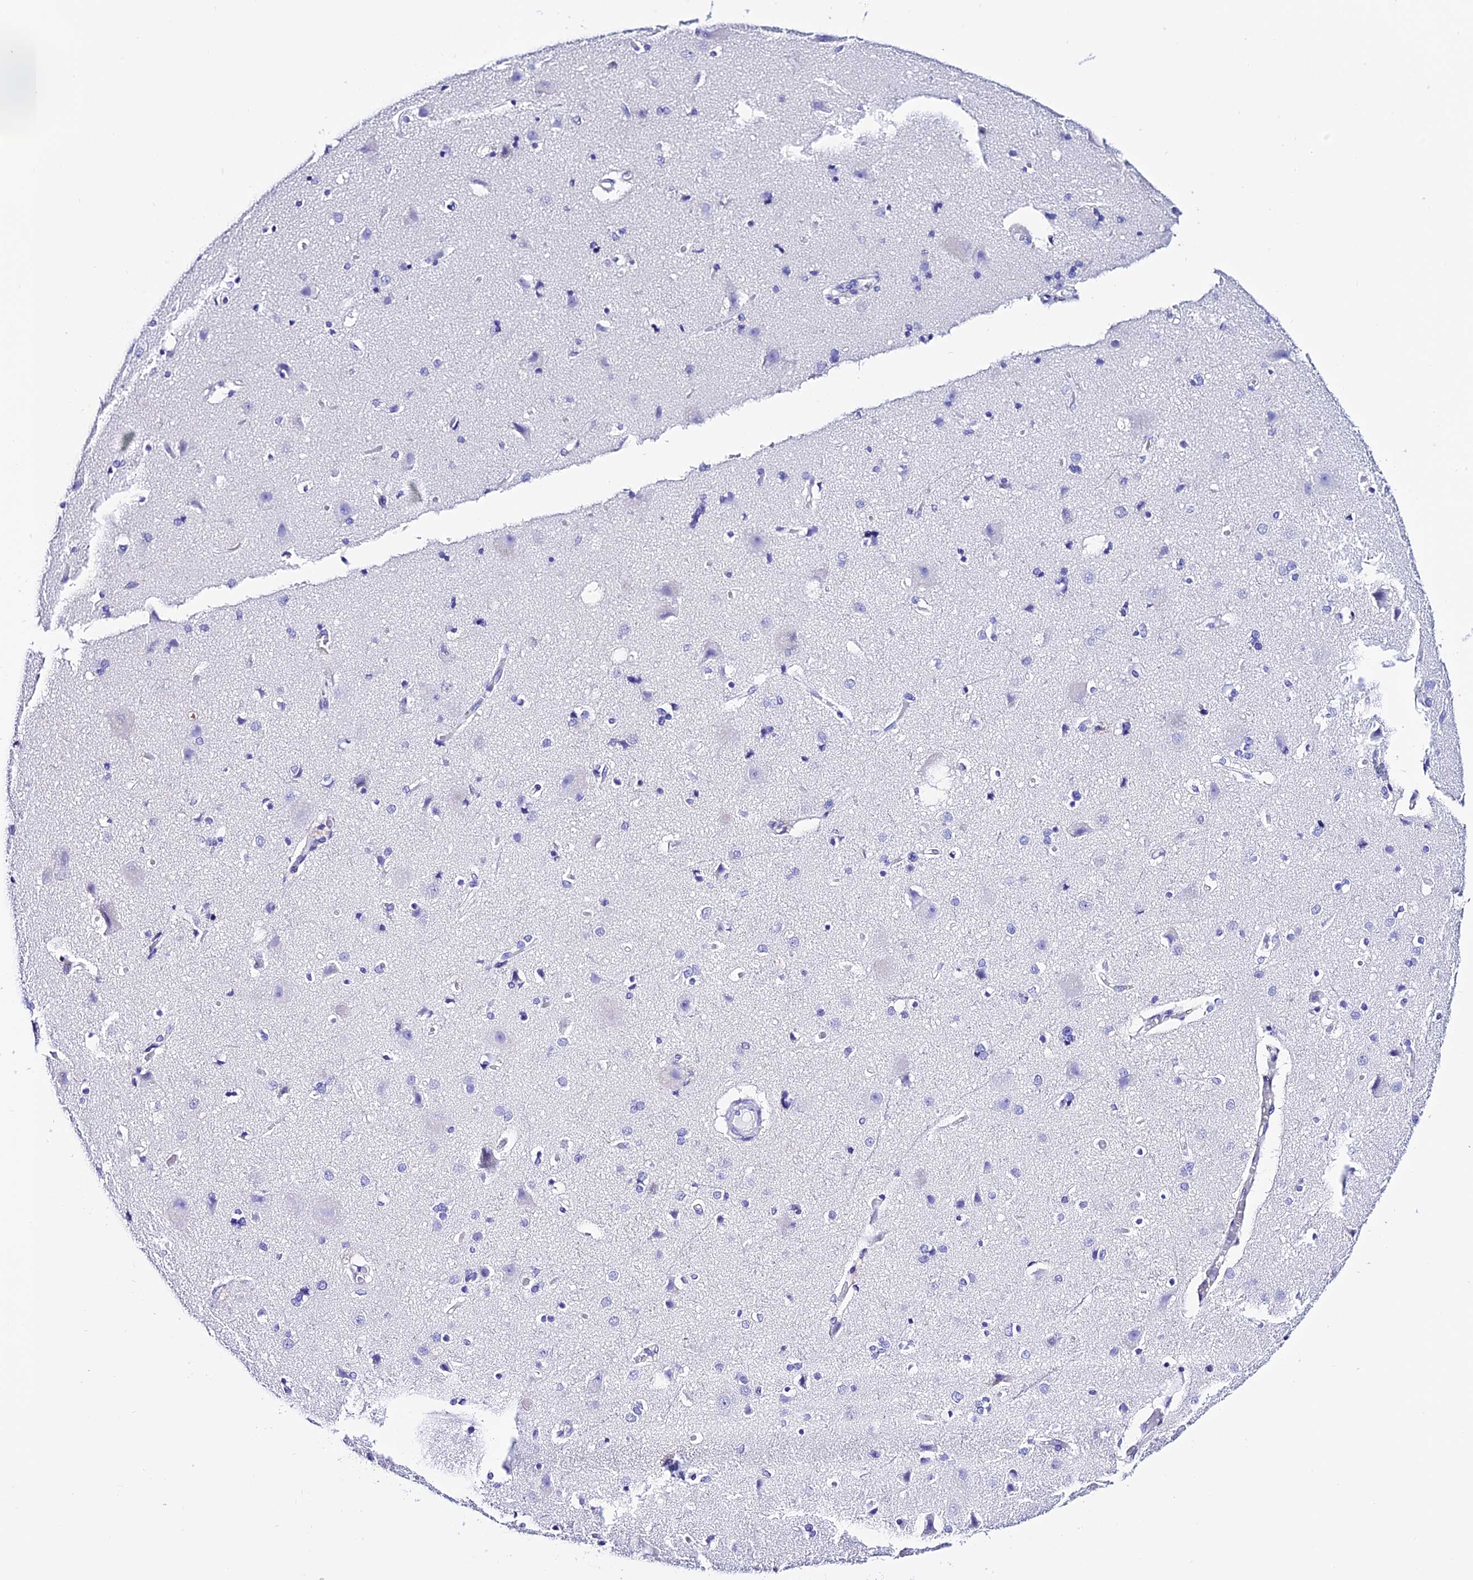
{"staining": {"intensity": "negative", "quantity": "none", "location": "none"}, "tissue": "cerebral cortex", "cell_type": "Endothelial cells", "image_type": "normal", "snomed": [{"axis": "morphology", "description": "Normal tissue, NOS"}, {"axis": "topography", "description": "Cerebral cortex"}], "caption": "A micrograph of human cerebral cortex is negative for staining in endothelial cells. Nuclei are stained in blue.", "gene": "TRMT44", "patient": {"sex": "female", "age": 54}}